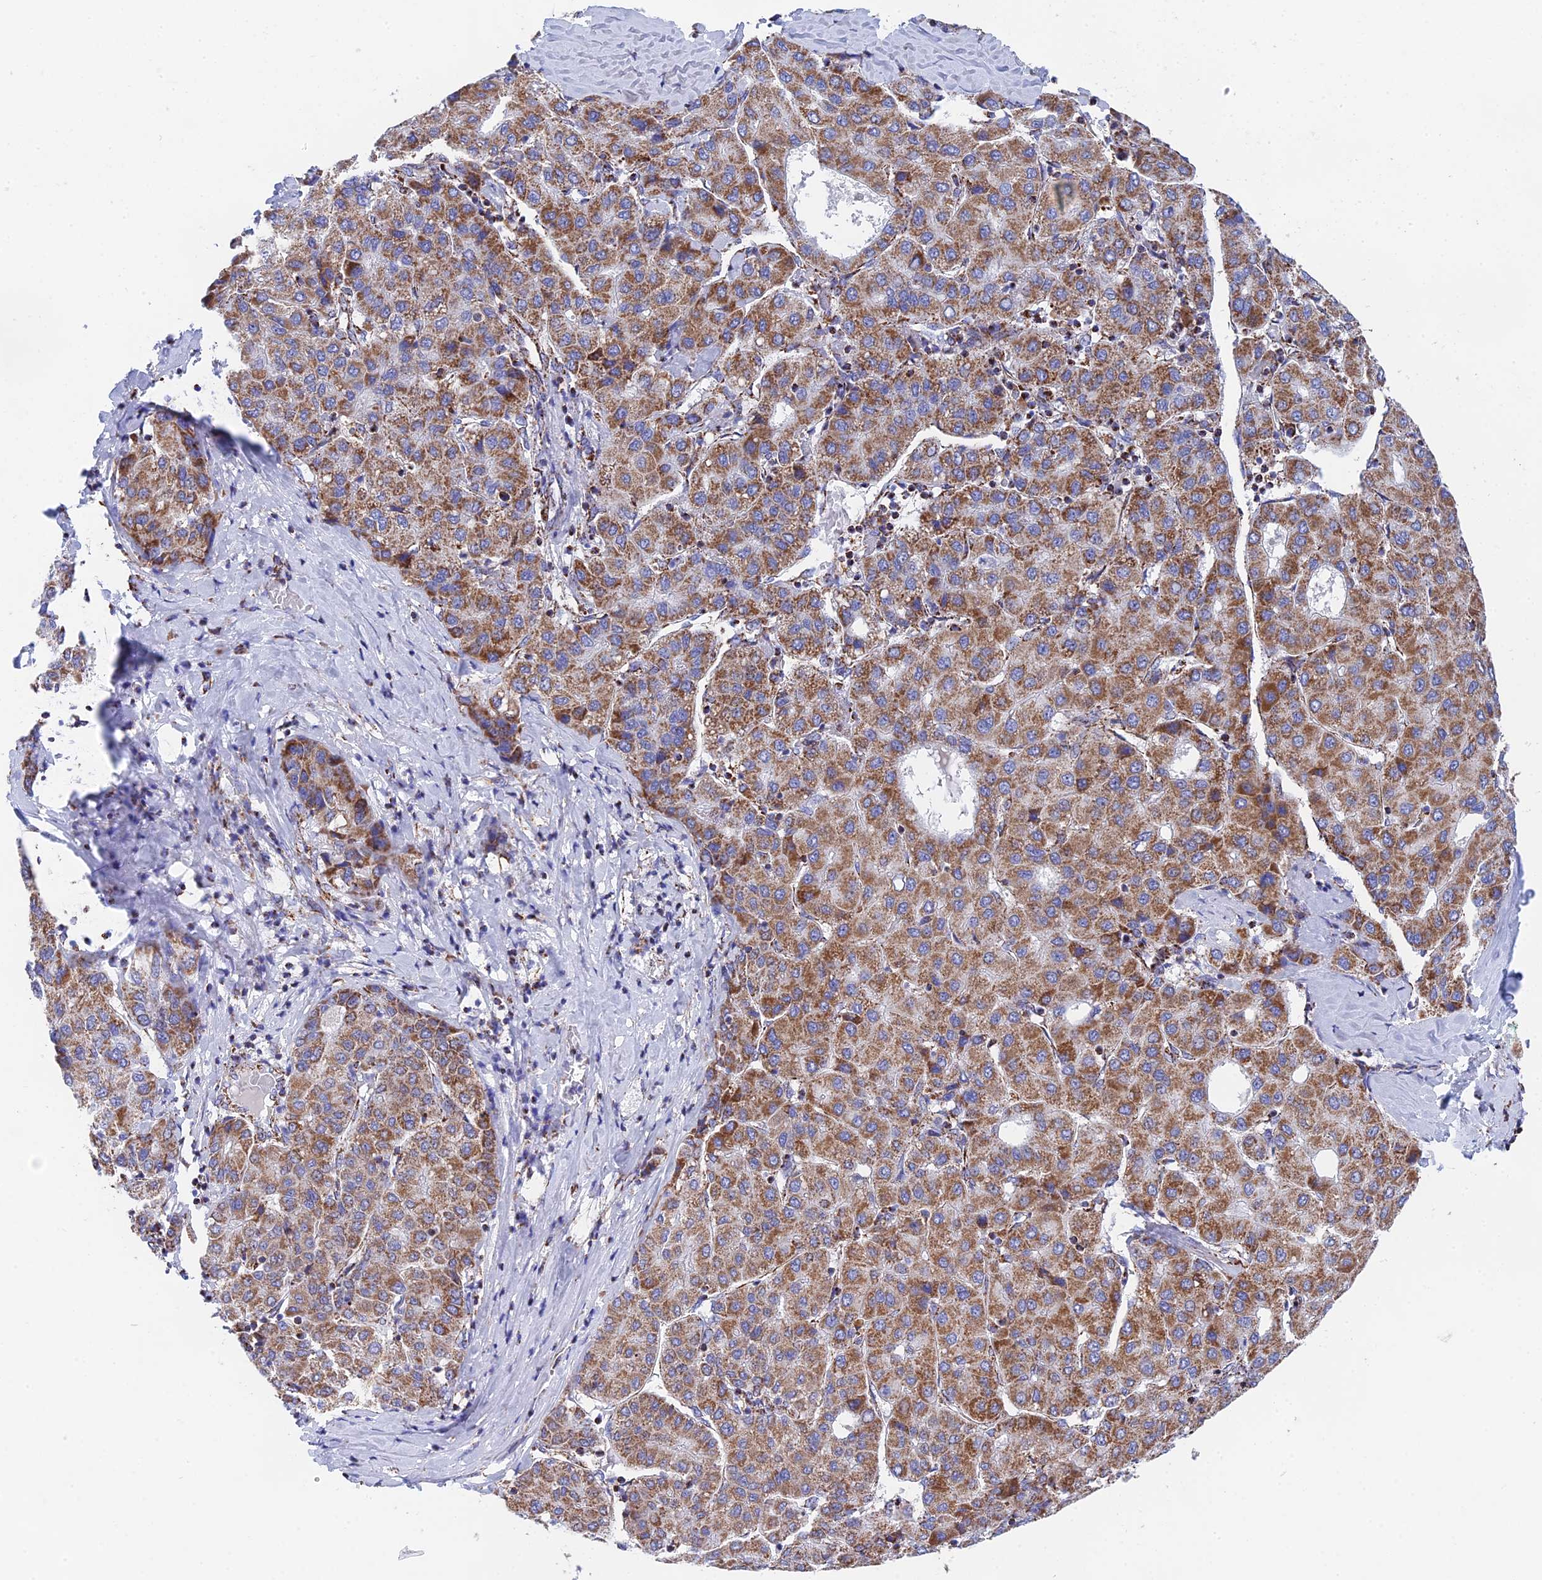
{"staining": {"intensity": "moderate", "quantity": ">75%", "location": "cytoplasmic/membranous"}, "tissue": "liver cancer", "cell_type": "Tumor cells", "image_type": "cancer", "snomed": [{"axis": "morphology", "description": "Carcinoma, Hepatocellular, NOS"}, {"axis": "topography", "description": "Liver"}], "caption": "Liver hepatocellular carcinoma stained with a brown dye exhibits moderate cytoplasmic/membranous positive positivity in about >75% of tumor cells.", "gene": "NDUFA5", "patient": {"sex": "male", "age": 65}}